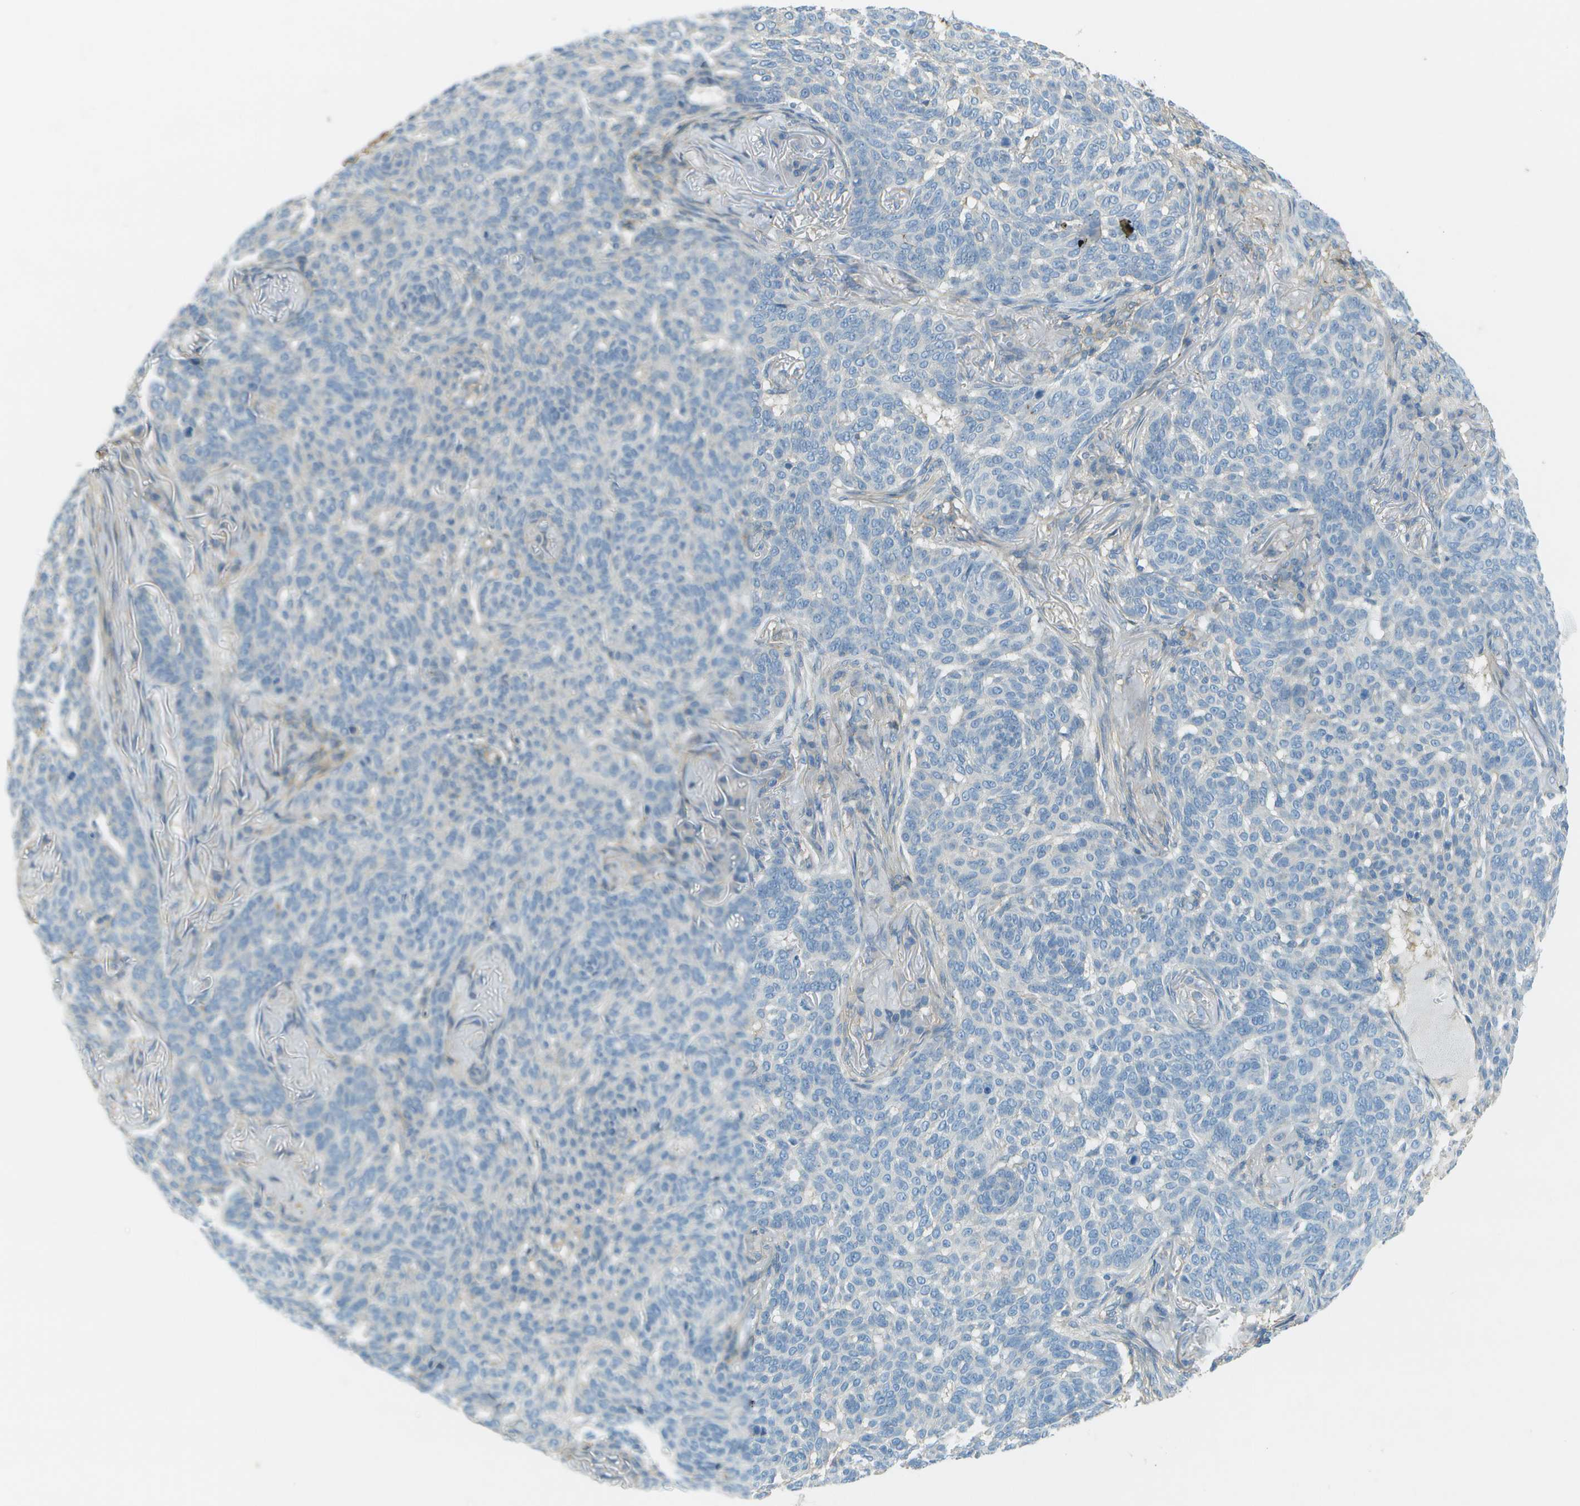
{"staining": {"intensity": "negative", "quantity": "none", "location": "none"}, "tissue": "skin cancer", "cell_type": "Tumor cells", "image_type": "cancer", "snomed": [{"axis": "morphology", "description": "Basal cell carcinoma"}, {"axis": "topography", "description": "Skin"}], "caption": "Immunohistochemical staining of basal cell carcinoma (skin) shows no significant positivity in tumor cells. The staining is performed using DAB (3,3'-diaminobenzidine) brown chromogen with nuclei counter-stained in using hematoxylin.", "gene": "LRRC66", "patient": {"sex": "male", "age": 85}}